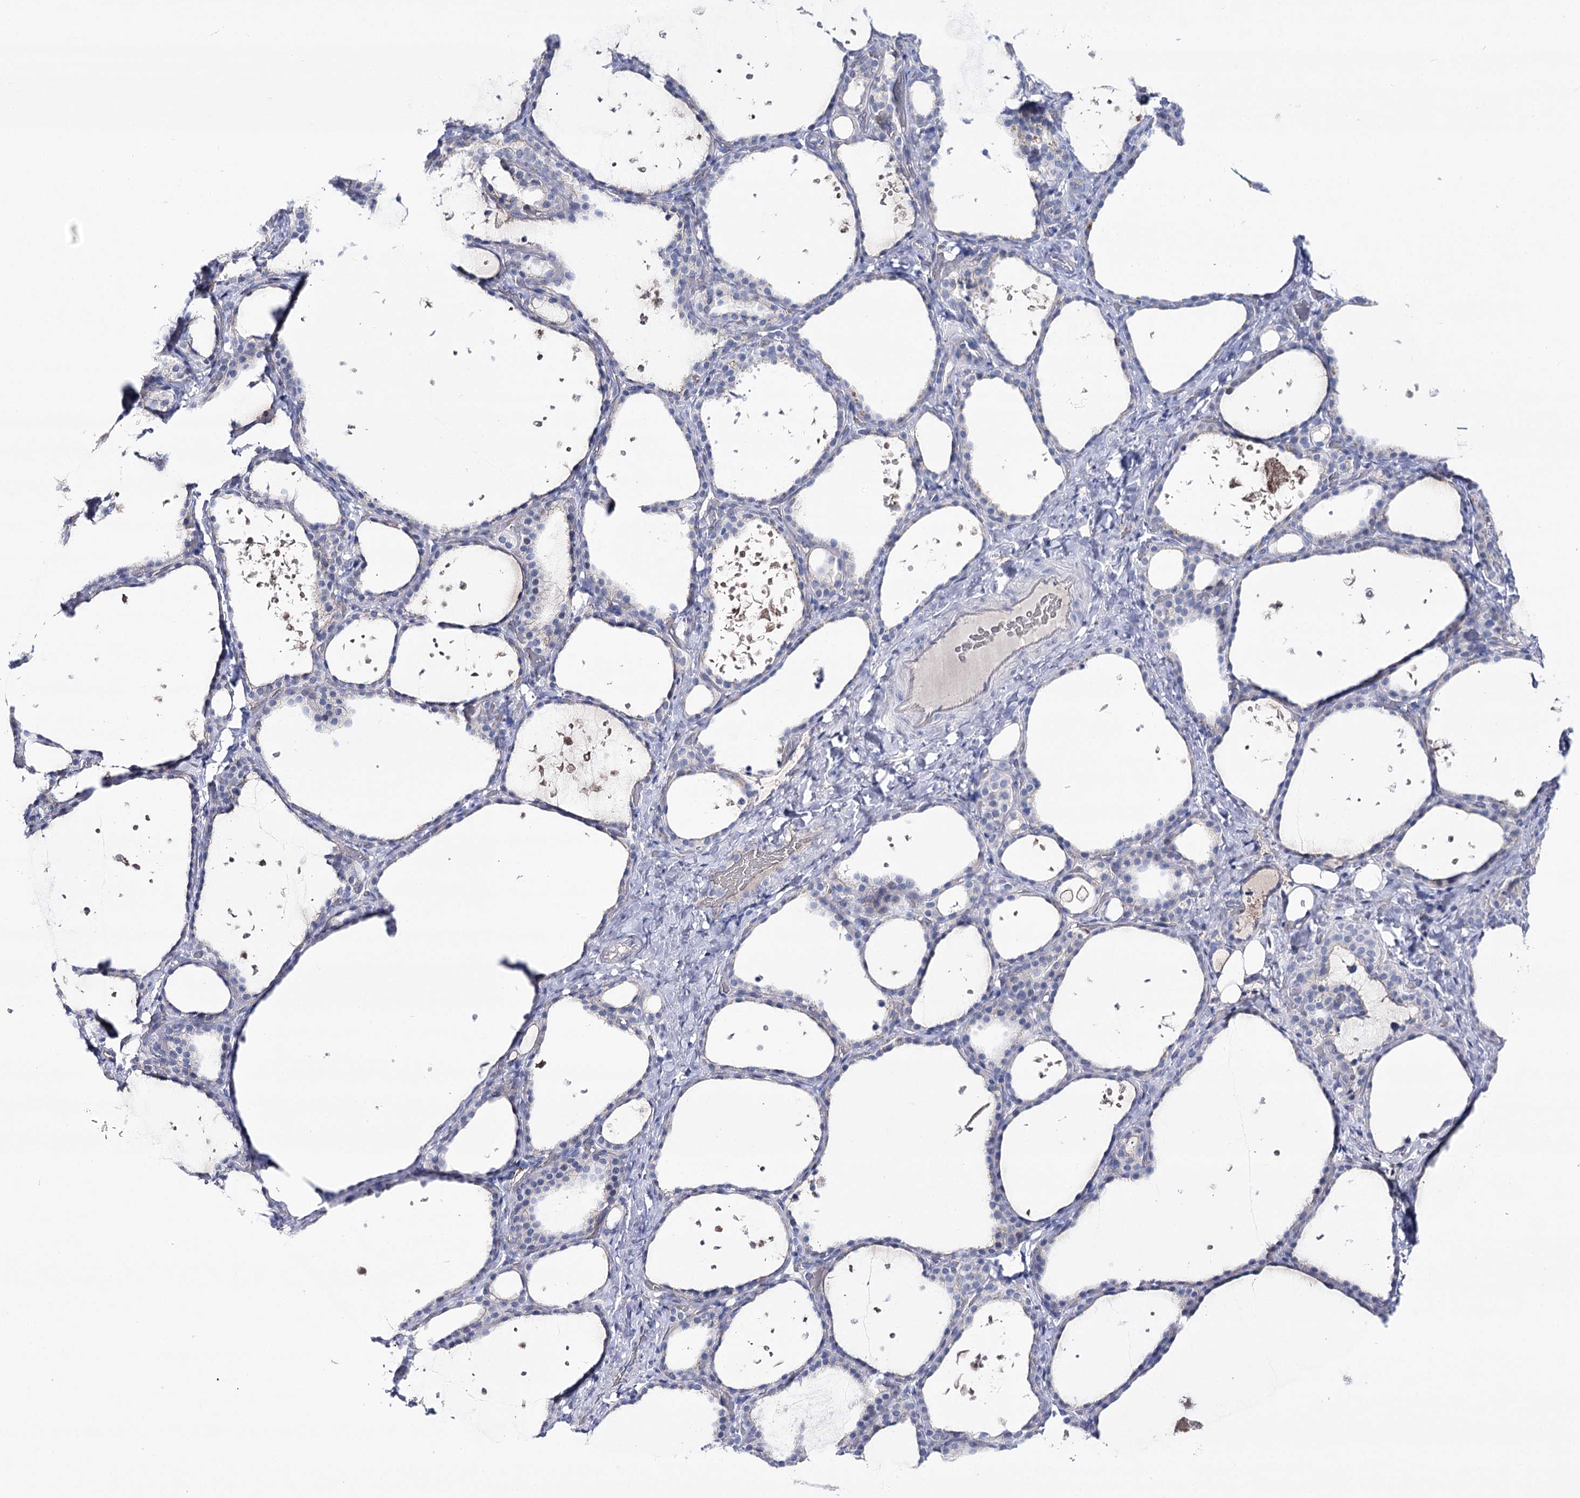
{"staining": {"intensity": "negative", "quantity": "none", "location": "none"}, "tissue": "thyroid gland", "cell_type": "Glandular cells", "image_type": "normal", "snomed": [{"axis": "morphology", "description": "Normal tissue, NOS"}, {"axis": "topography", "description": "Thyroid gland"}], "caption": "This is an IHC image of normal human thyroid gland. There is no staining in glandular cells.", "gene": "NRAP", "patient": {"sex": "female", "age": 44}}